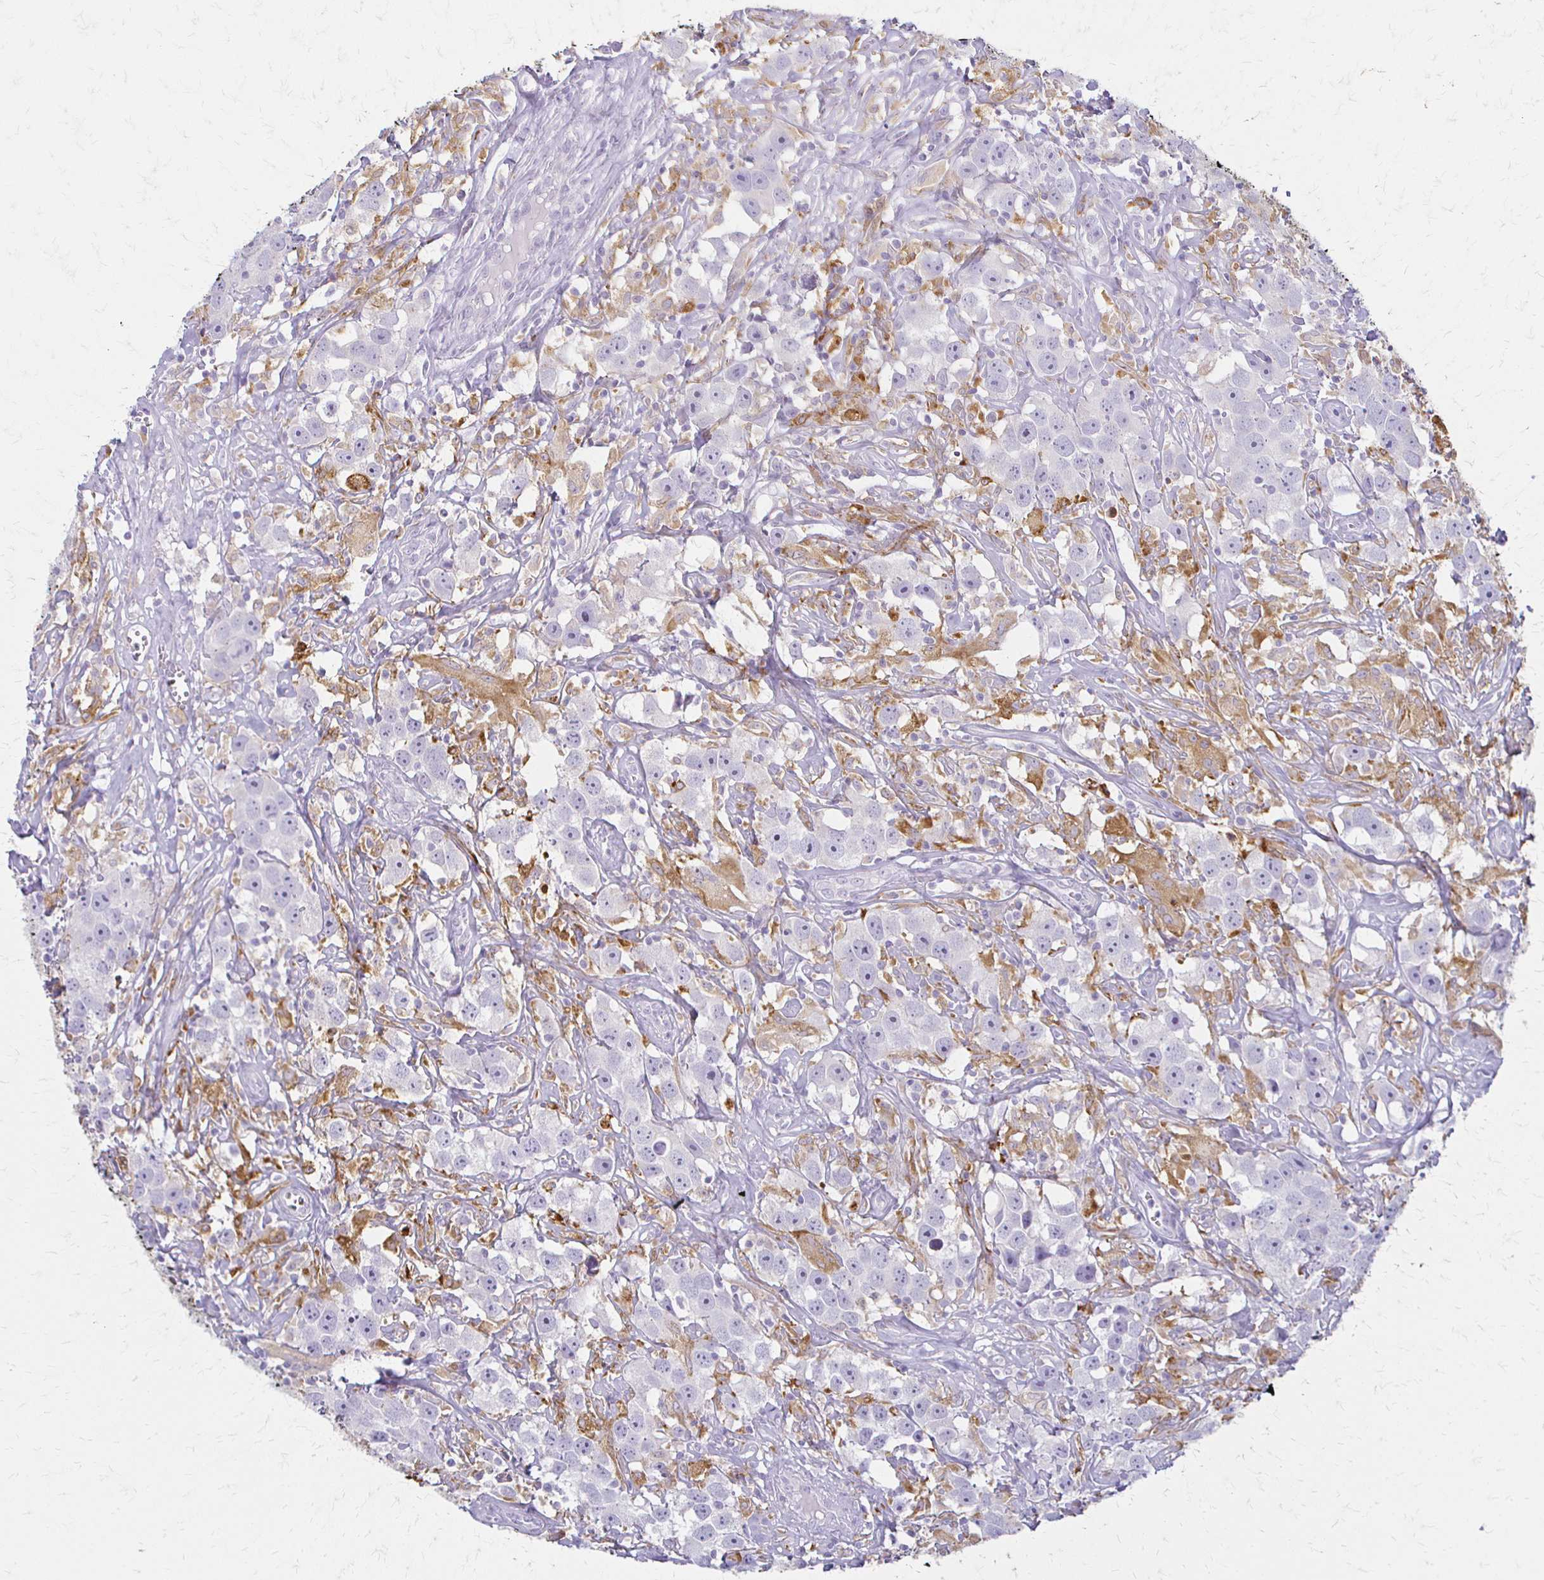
{"staining": {"intensity": "negative", "quantity": "none", "location": "none"}, "tissue": "testis cancer", "cell_type": "Tumor cells", "image_type": "cancer", "snomed": [{"axis": "morphology", "description": "Seminoma, NOS"}, {"axis": "topography", "description": "Testis"}], "caption": "This is an IHC histopathology image of human testis cancer (seminoma). There is no expression in tumor cells.", "gene": "ACP5", "patient": {"sex": "male", "age": 49}}